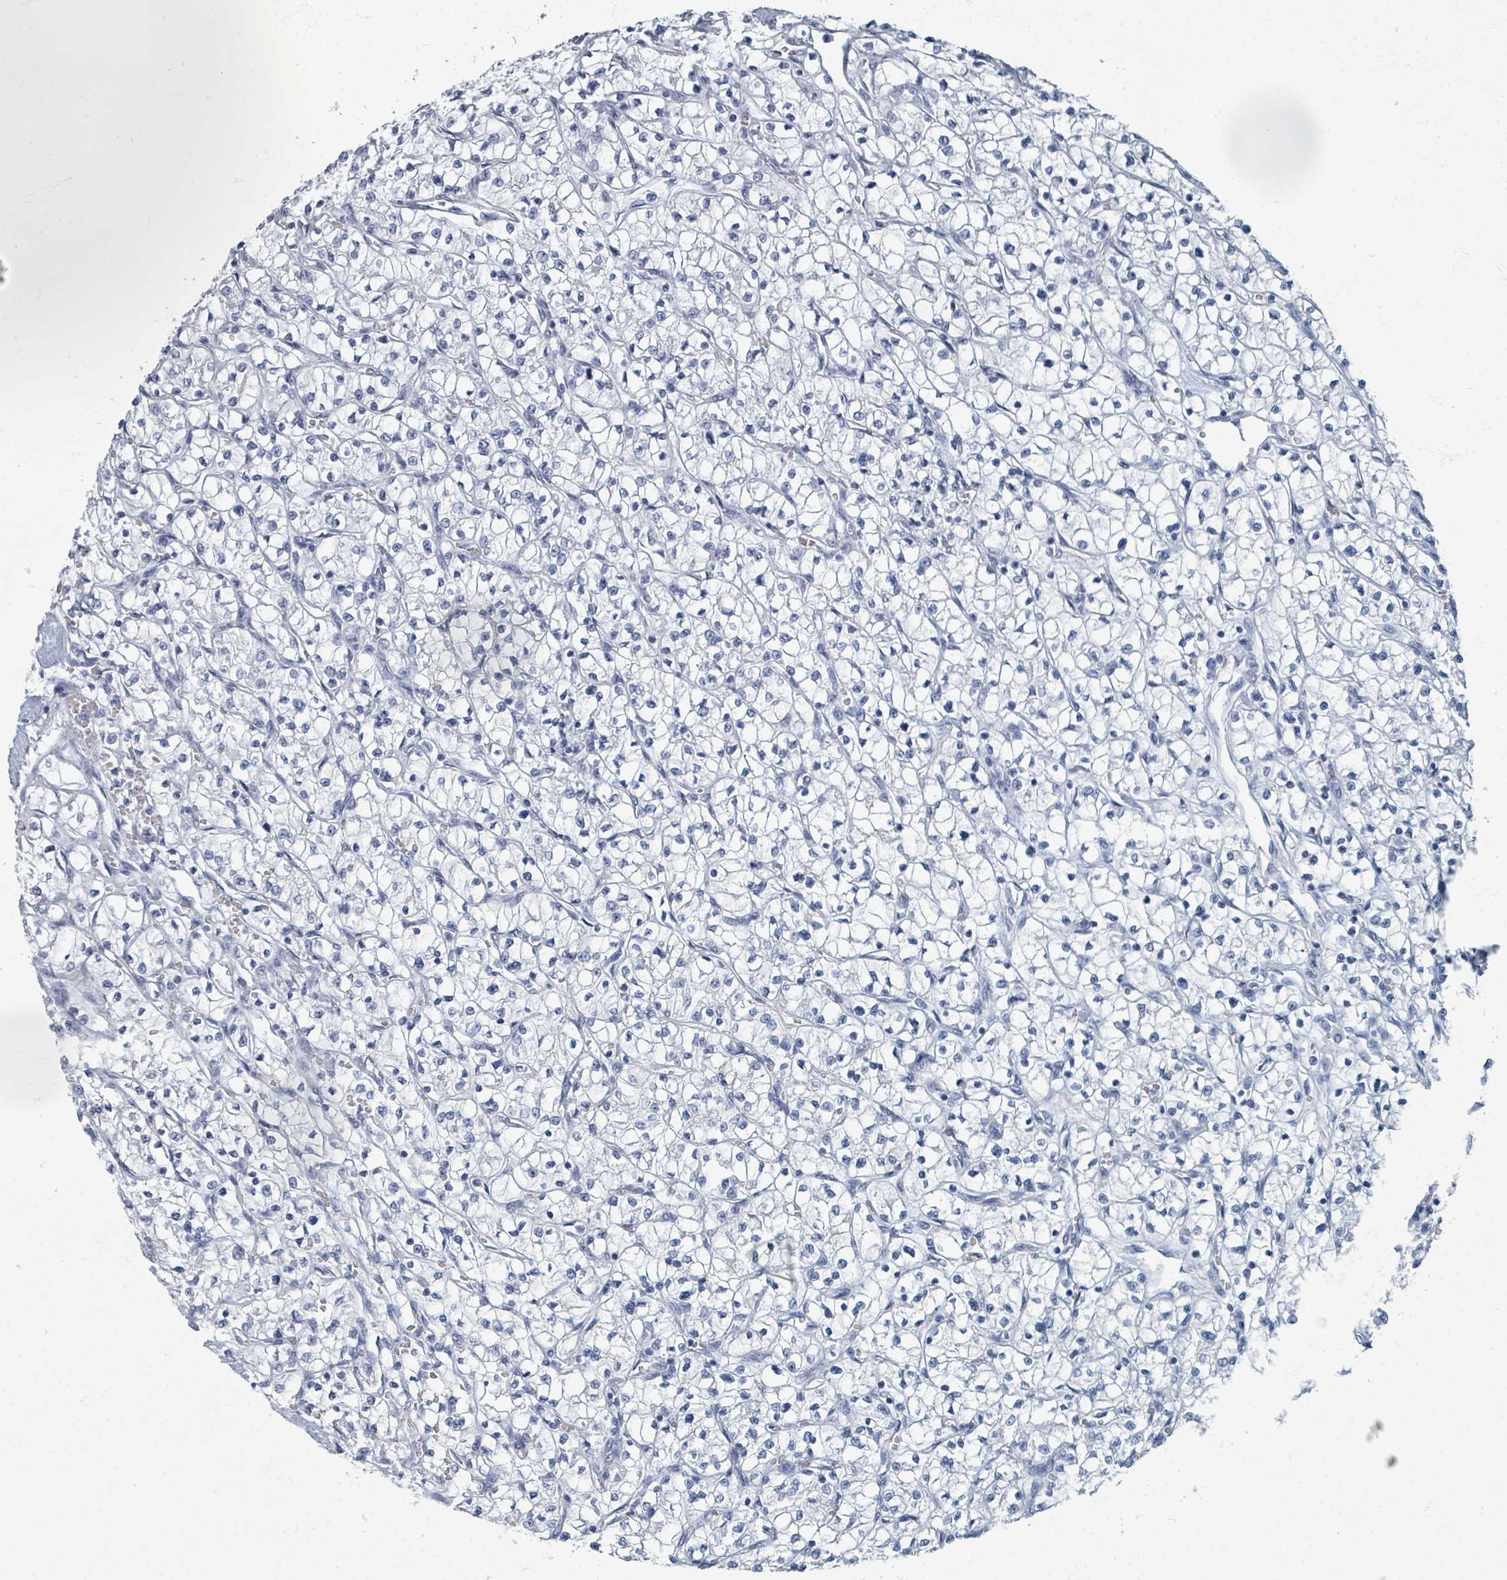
{"staining": {"intensity": "negative", "quantity": "none", "location": "none"}, "tissue": "renal cancer", "cell_type": "Tumor cells", "image_type": "cancer", "snomed": [{"axis": "morphology", "description": "Adenocarcinoma, NOS"}, {"axis": "topography", "description": "Kidney"}], "caption": "This is a image of immunohistochemistry staining of renal cancer, which shows no staining in tumor cells. Brightfield microscopy of IHC stained with DAB (brown) and hematoxylin (blue), captured at high magnification.", "gene": "TAS2R1", "patient": {"sex": "female", "age": 64}}